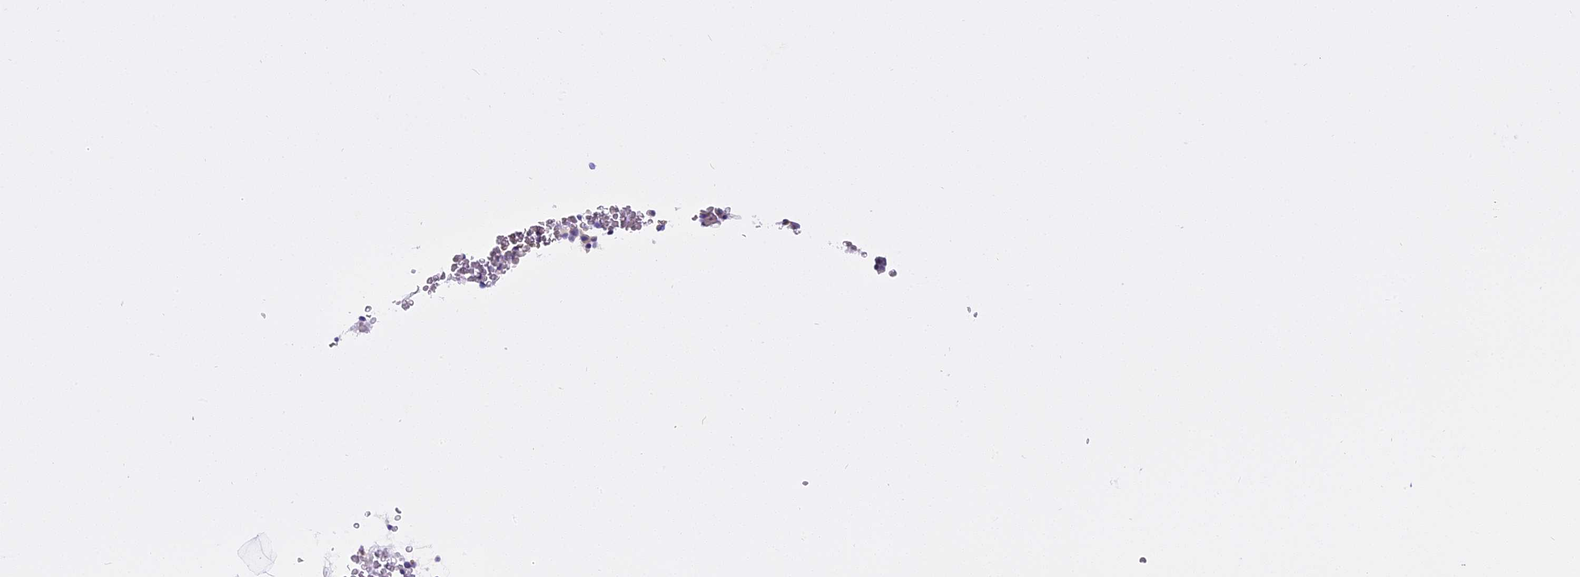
{"staining": {"intensity": "moderate", "quantity": "<25%", "location": "cytoplasmic/membranous"}, "tissue": "bone marrow", "cell_type": "Hematopoietic cells", "image_type": "normal", "snomed": [{"axis": "morphology", "description": "Normal tissue, NOS"}, {"axis": "morphology", "description": "Inflammation, NOS"}, {"axis": "topography", "description": "Bone marrow"}], "caption": "DAB immunohistochemical staining of benign bone marrow demonstrates moderate cytoplasmic/membranous protein staining in about <25% of hematopoietic cells. (IHC, brightfield microscopy, high magnification).", "gene": "TRIM3", "patient": {"sex": "female", "age": 78}}